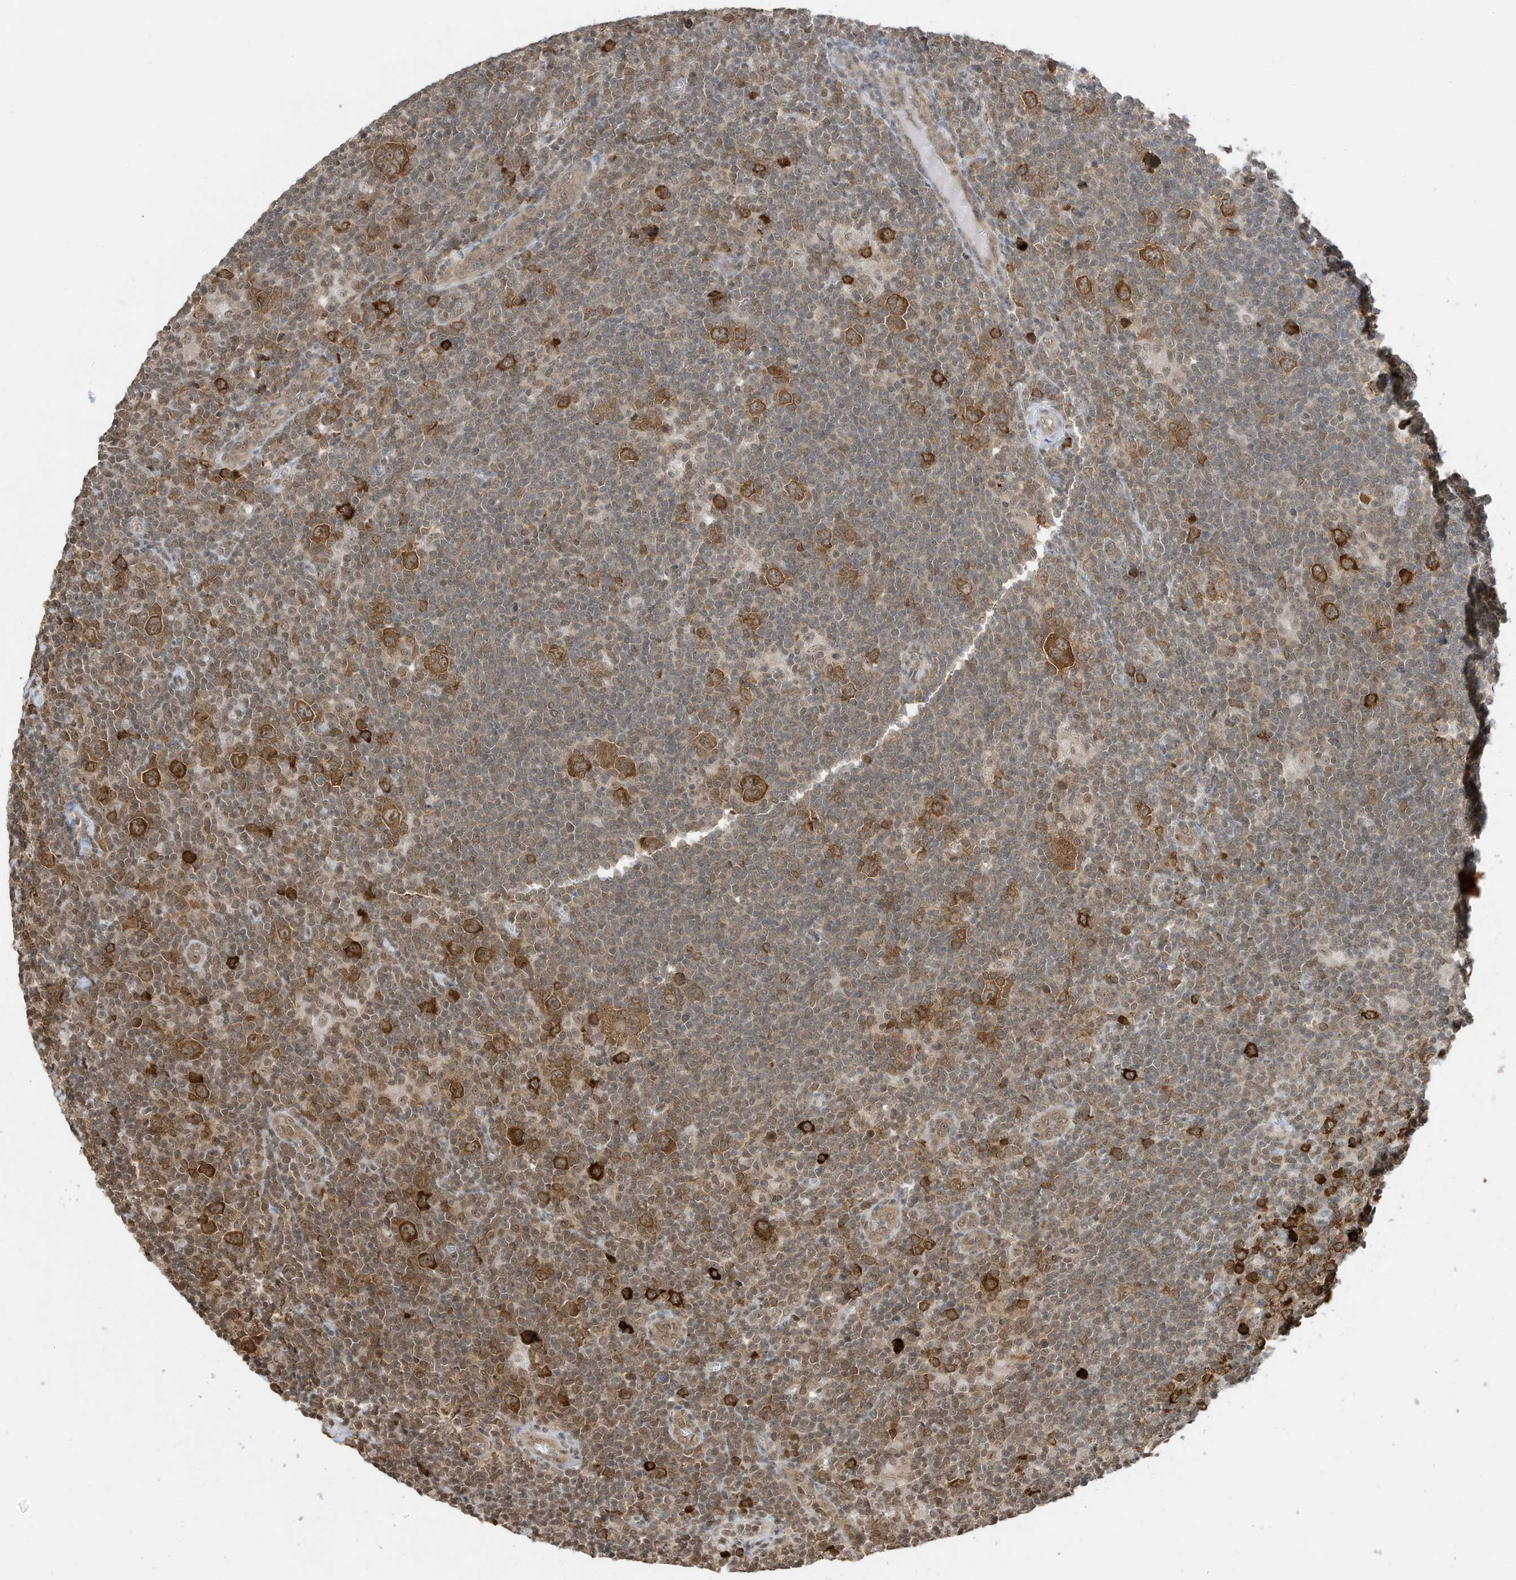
{"staining": {"intensity": "strong", "quantity": ">75%", "location": "cytoplasmic/membranous"}, "tissue": "lymphoma", "cell_type": "Tumor cells", "image_type": "cancer", "snomed": [{"axis": "morphology", "description": "Hodgkin's disease, NOS"}, {"axis": "topography", "description": "Lymph node"}], "caption": "A brown stain shows strong cytoplasmic/membranous staining of a protein in Hodgkin's disease tumor cells. (Brightfield microscopy of DAB IHC at high magnification).", "gene": "ZNF195", "patient": {"sex": "female", "age": 57}}